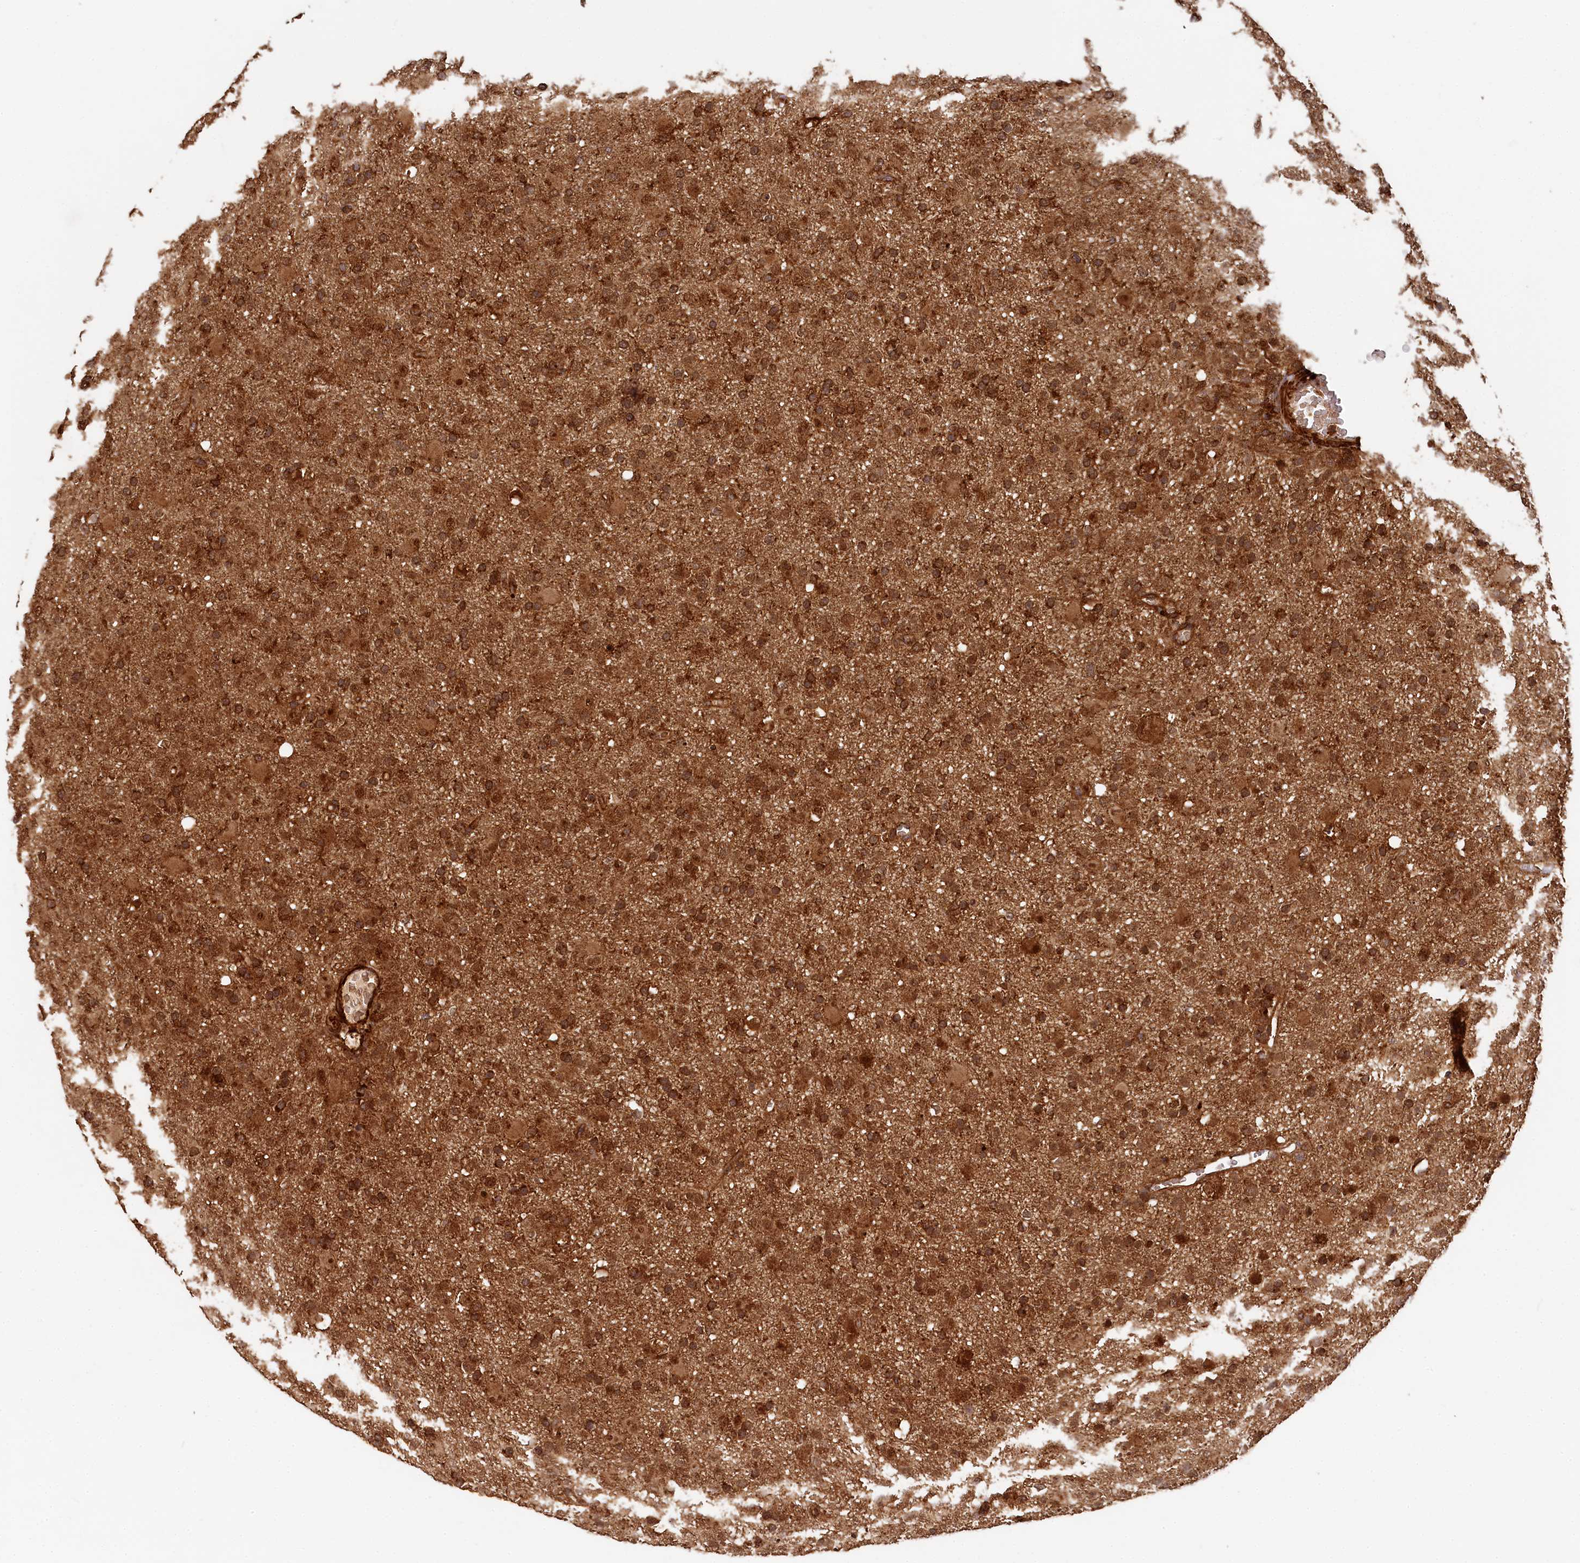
{"staining": {"intensity": "moderate", "quantity": ">75%", "location": "cytoplasmic/membranous"}, "tissue": "glioma", "cell_type": "Tumor cells", "image_type": "cancer", "snomed": [{"axis": "morphology", "description": "Glioma, malignant, Low grade"}, {"axis": "topography", "description": "Brain"}], "caption": "Immunohistochemistry of malignant glioma (low-grade) shows medium levels of moderate cytoplasmic/membranous staining in about >75% of tumor cells.", "gene": "STUB1", "patient": {"sex": "male", "age": 65}}